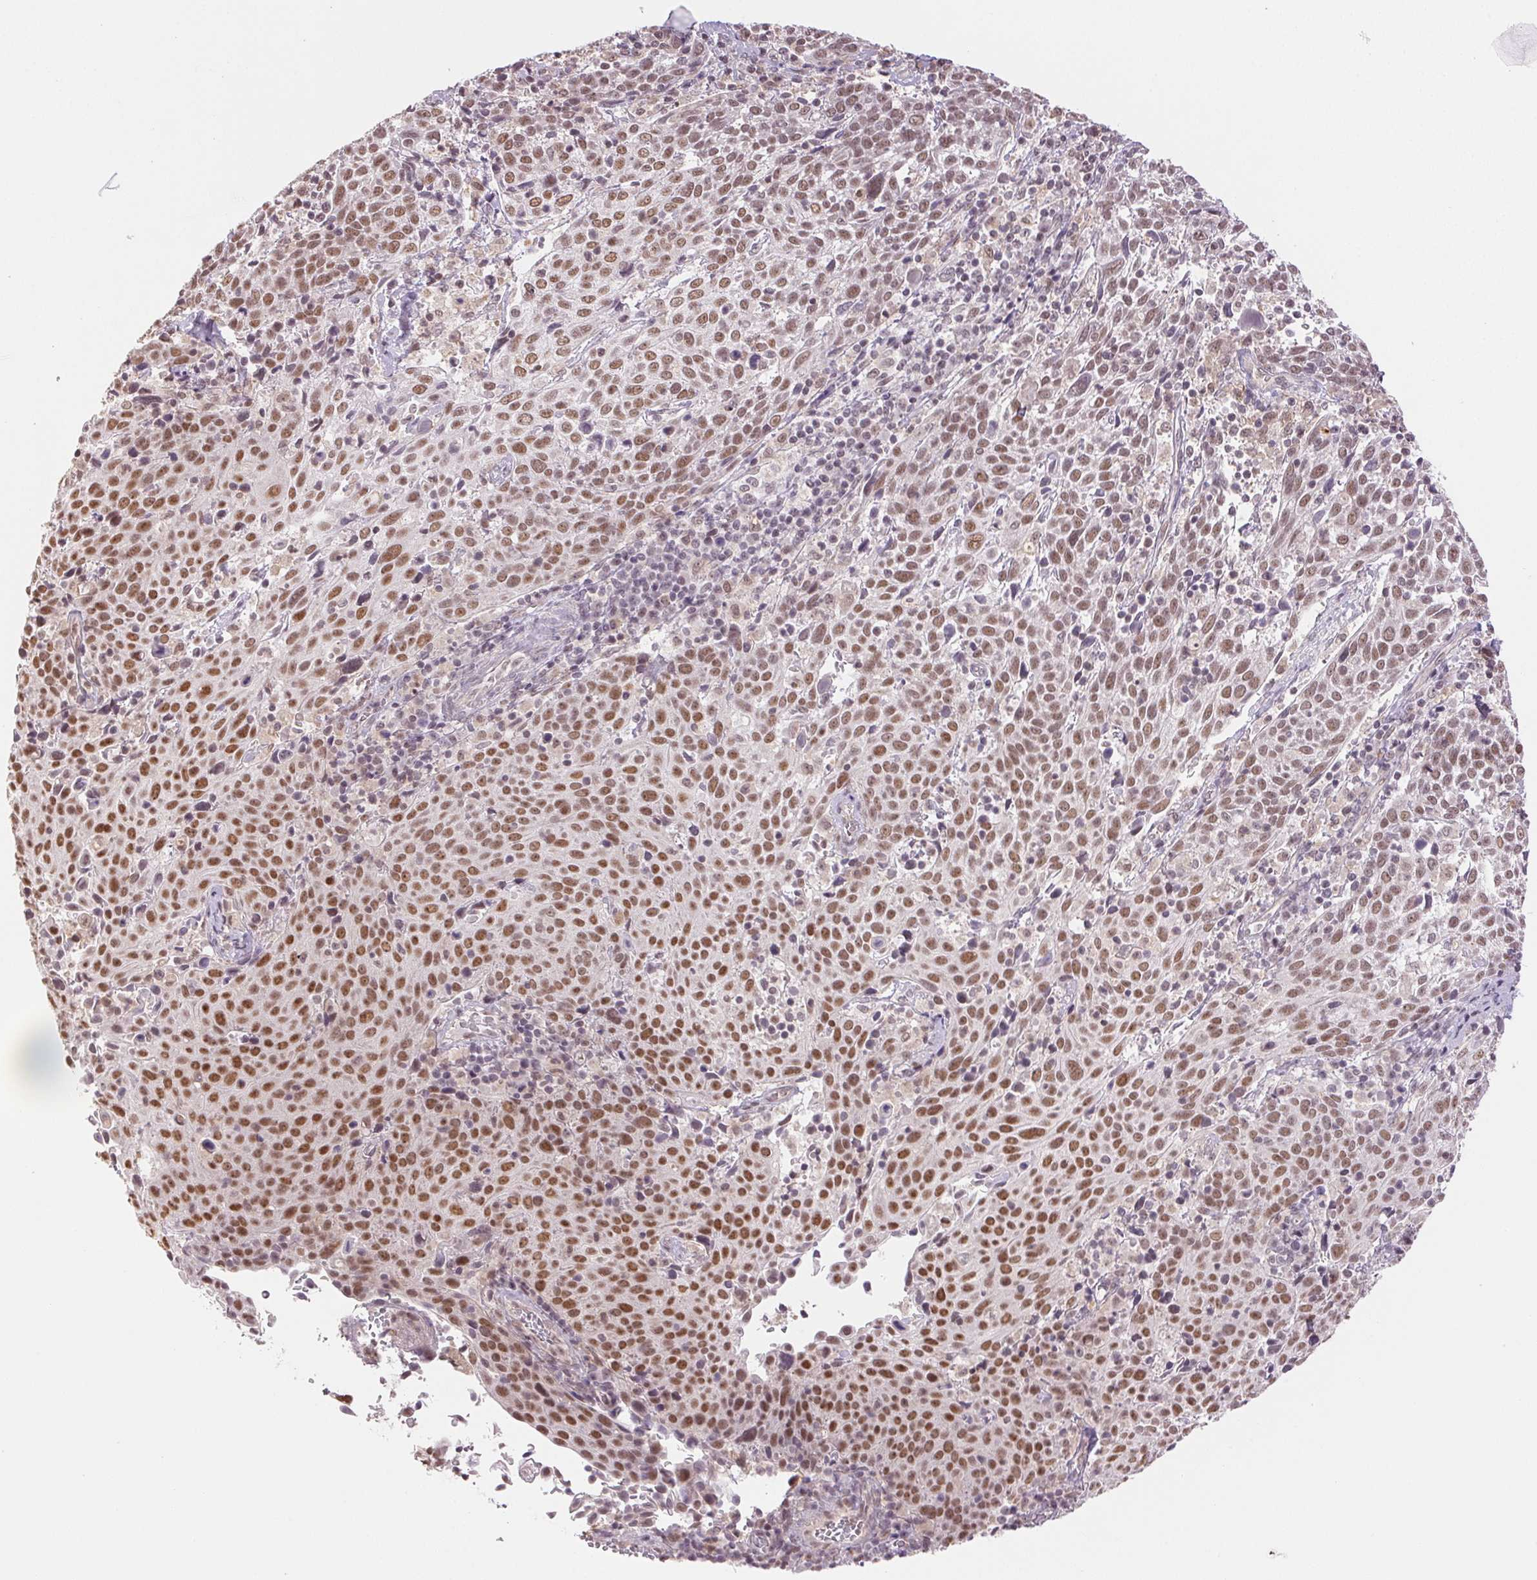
{"staining": {"intensity": "moderate", "quantity": ">75%", "location": "nuclear"}, "tissue": "cervical cancer", "cell_type": "Tumor cells", "image_type": "cancer", "snomed": [{"axis": "morphology", "description": "Squamous cell carcinoma, NOS"}, {"axis": "topography", "description": "Cervix"}], "caption": "Cervical squamous cell carcinoma stained with a protein marker shows moderate staining in tumor cells.", "gene": "GRHL3", "patient": {"sex": "female", "age": 61}}